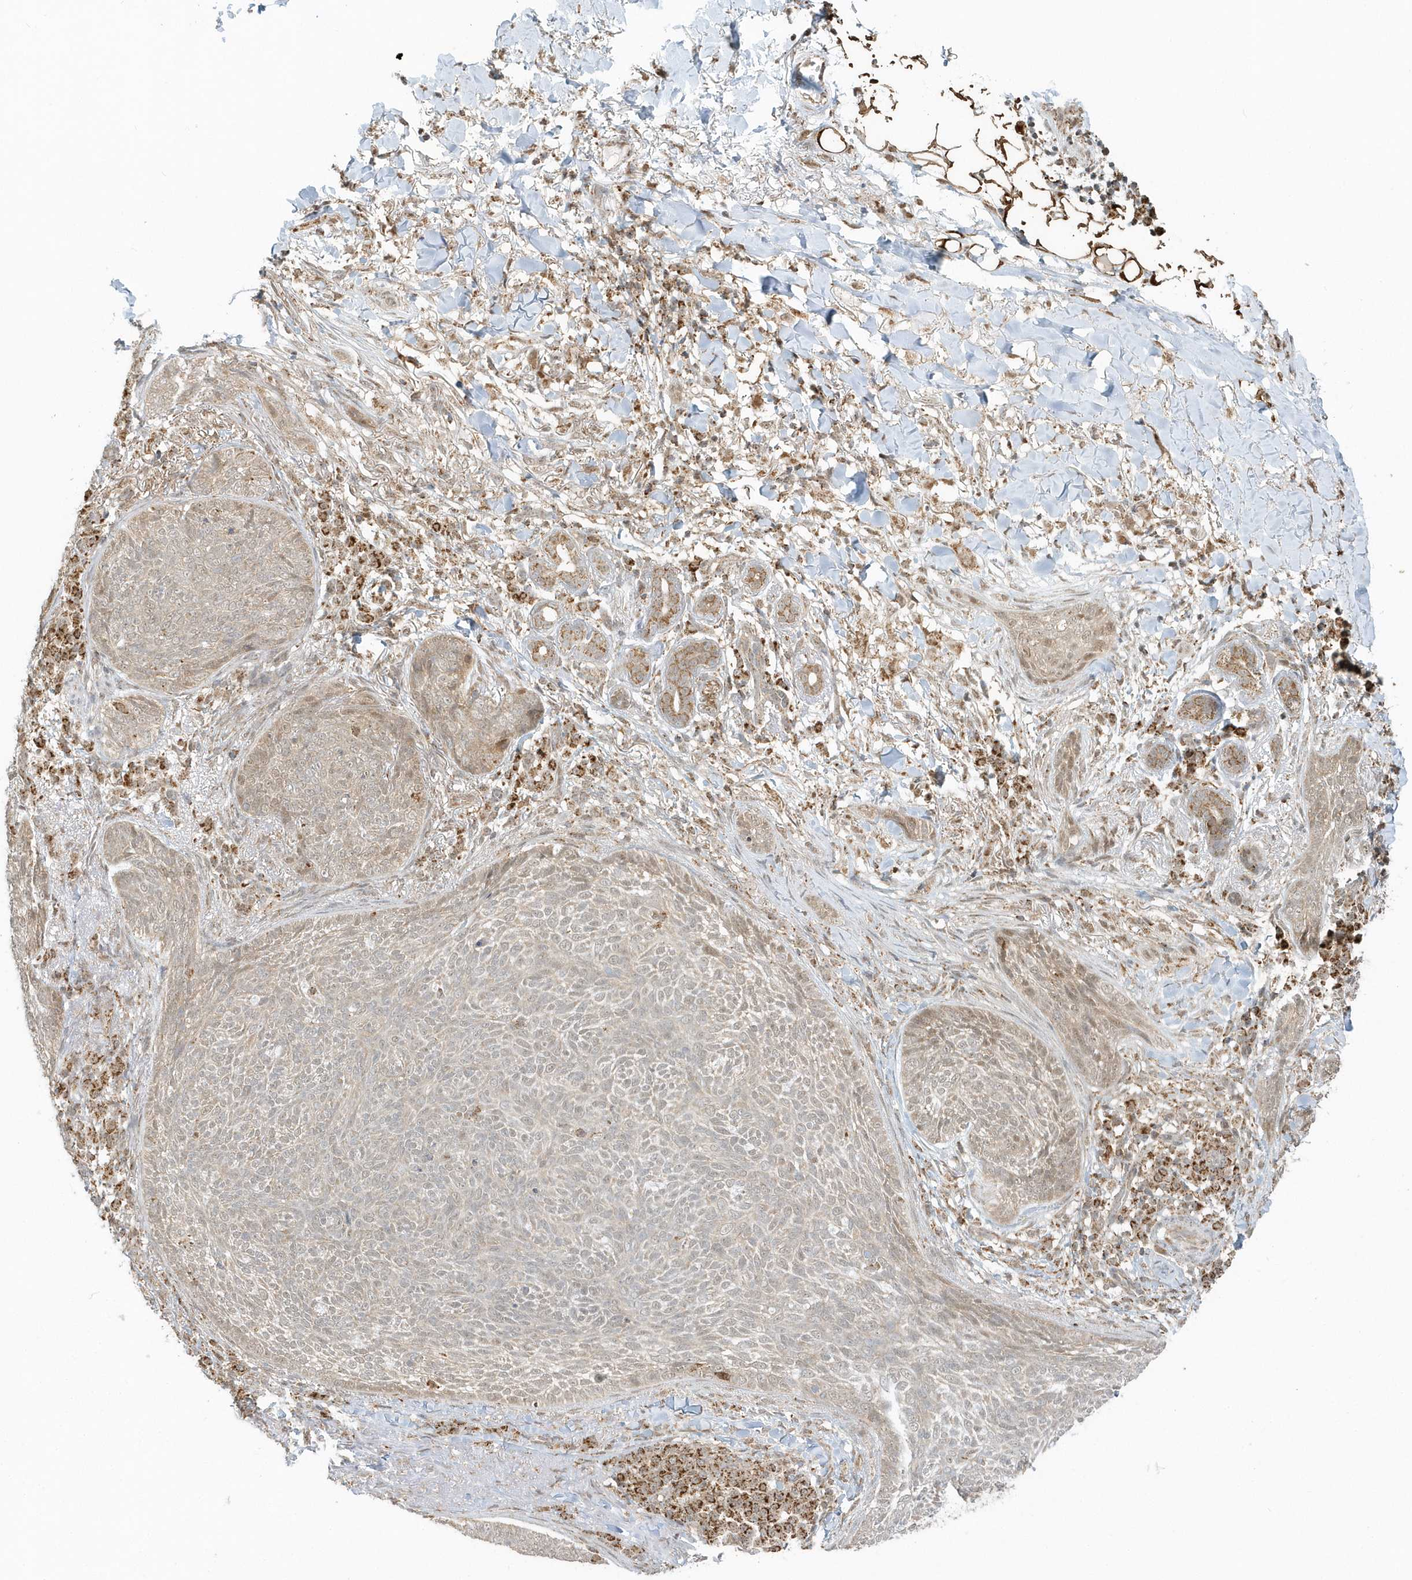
{"staining": {"intensity": "weak", "quantity": "25%-75%", "location": "cytoplasmic/membranous"}, "tissue": "skin cancer", "cell_type": "Tumor cells", "image_type": "cancer", "snomed": [{"axis": "morphology", "description": "Basal cell carcinoma"}, {"axis": "topography", "description": "Skin"}], "caption": "Immunohistochemical staining of human skin cancer reveals weak cytoplasmic/membranous protein staining in approximately 25%-75% of tumor cells.", "gene": "PSMD6", "patient": {"sex": "male", "age": 85}}